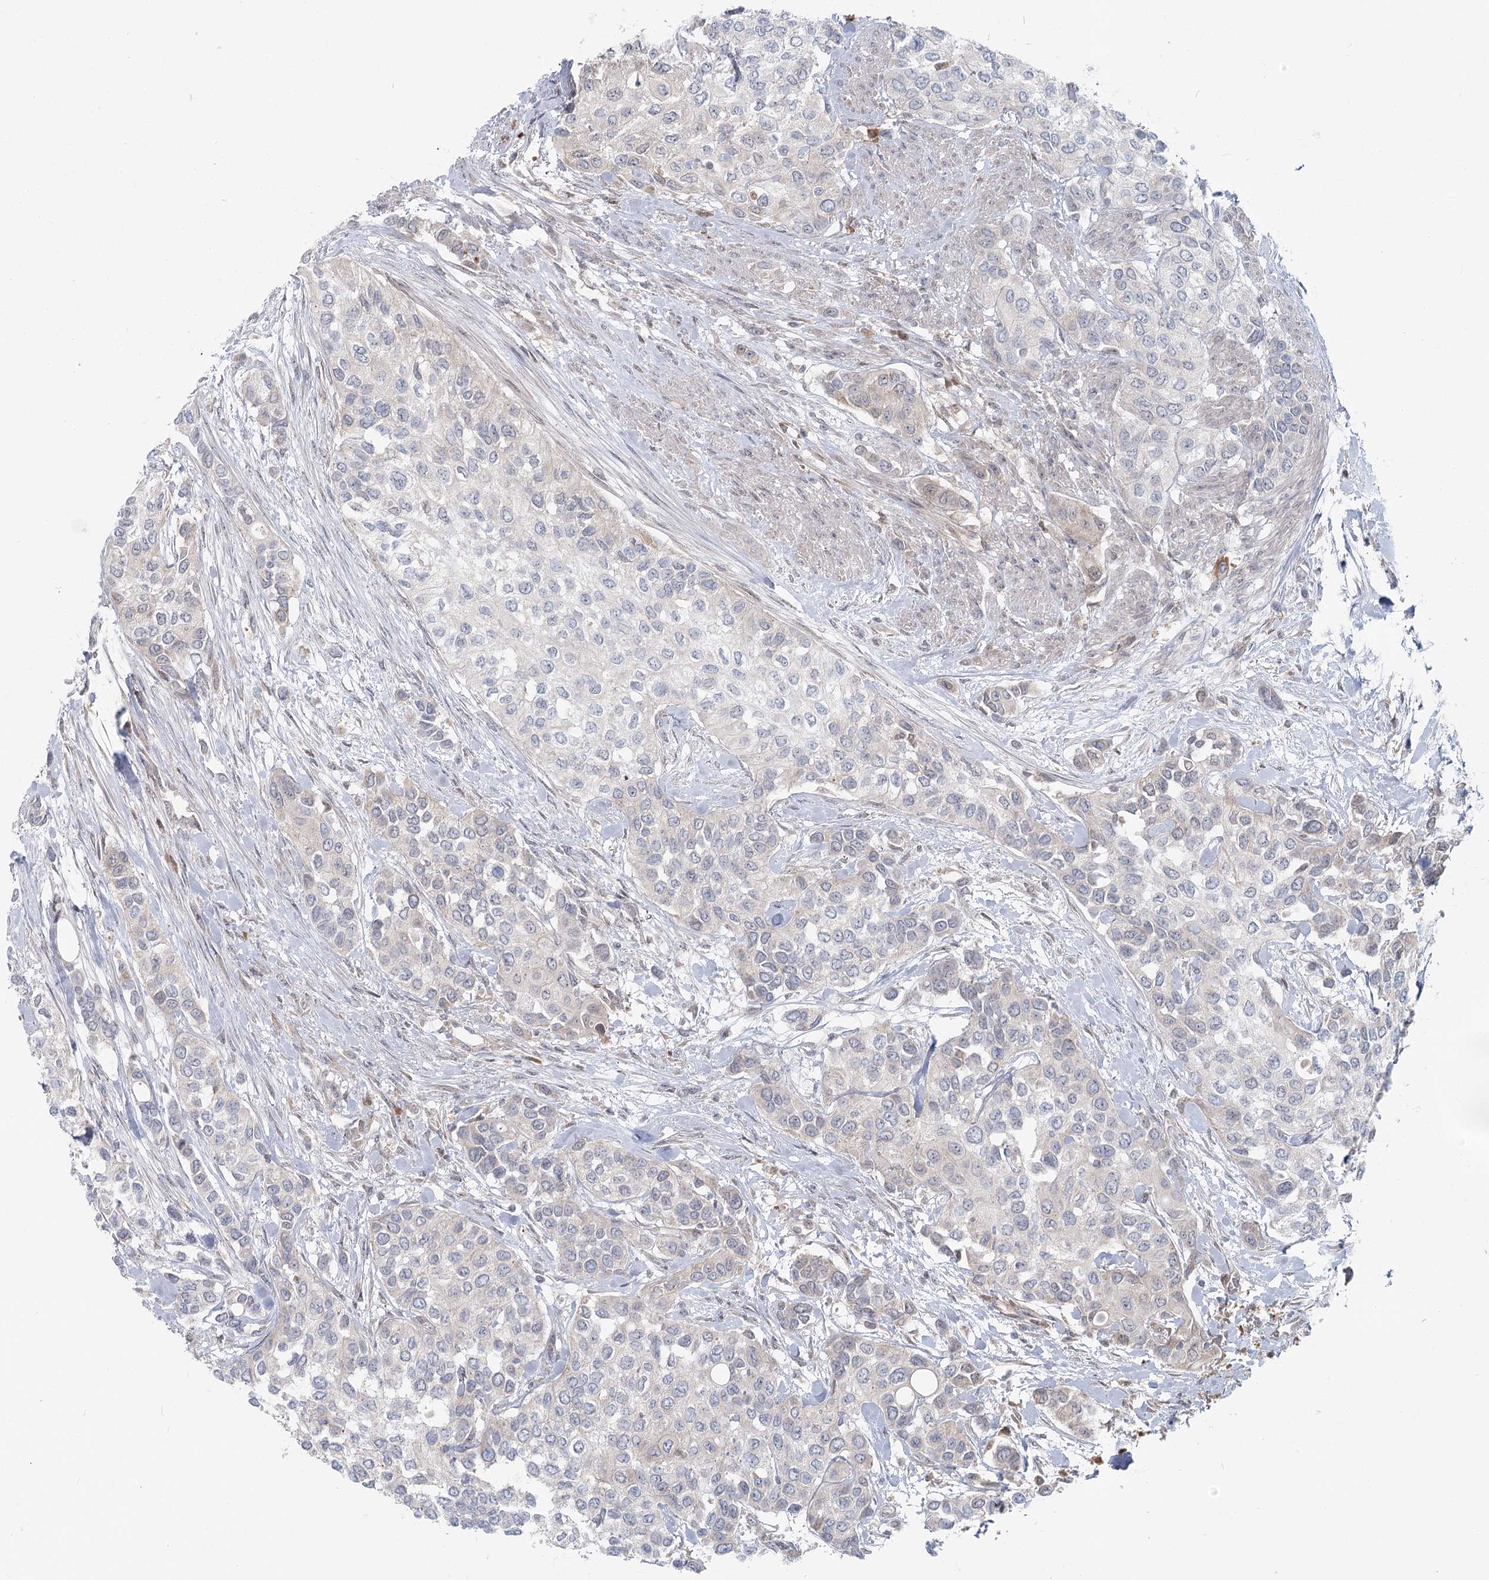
{"staining": {"intensity": "negative", "quantity": "none", "location": "none"}, "tissue": "urothelial cancer", "cell_type": "Tumor cells", "image_type": "cancer", "snomed": [{"axis": "morphology", "description": "Normal tissue, NOS"}, {"axis": "morphology", "description": "Urothelial carcinoma, High grade"}, {"axis": "topography", "description": "Vascular tissue"}, {"axis": "topography", "description": "Urinary bladder"}], "caption": "Immunohistochemistry of human urothelial cancer reveals no expression in tumor cells.", "gene": "THNSL1", "patient": {"sex": "female", "age": 56}}